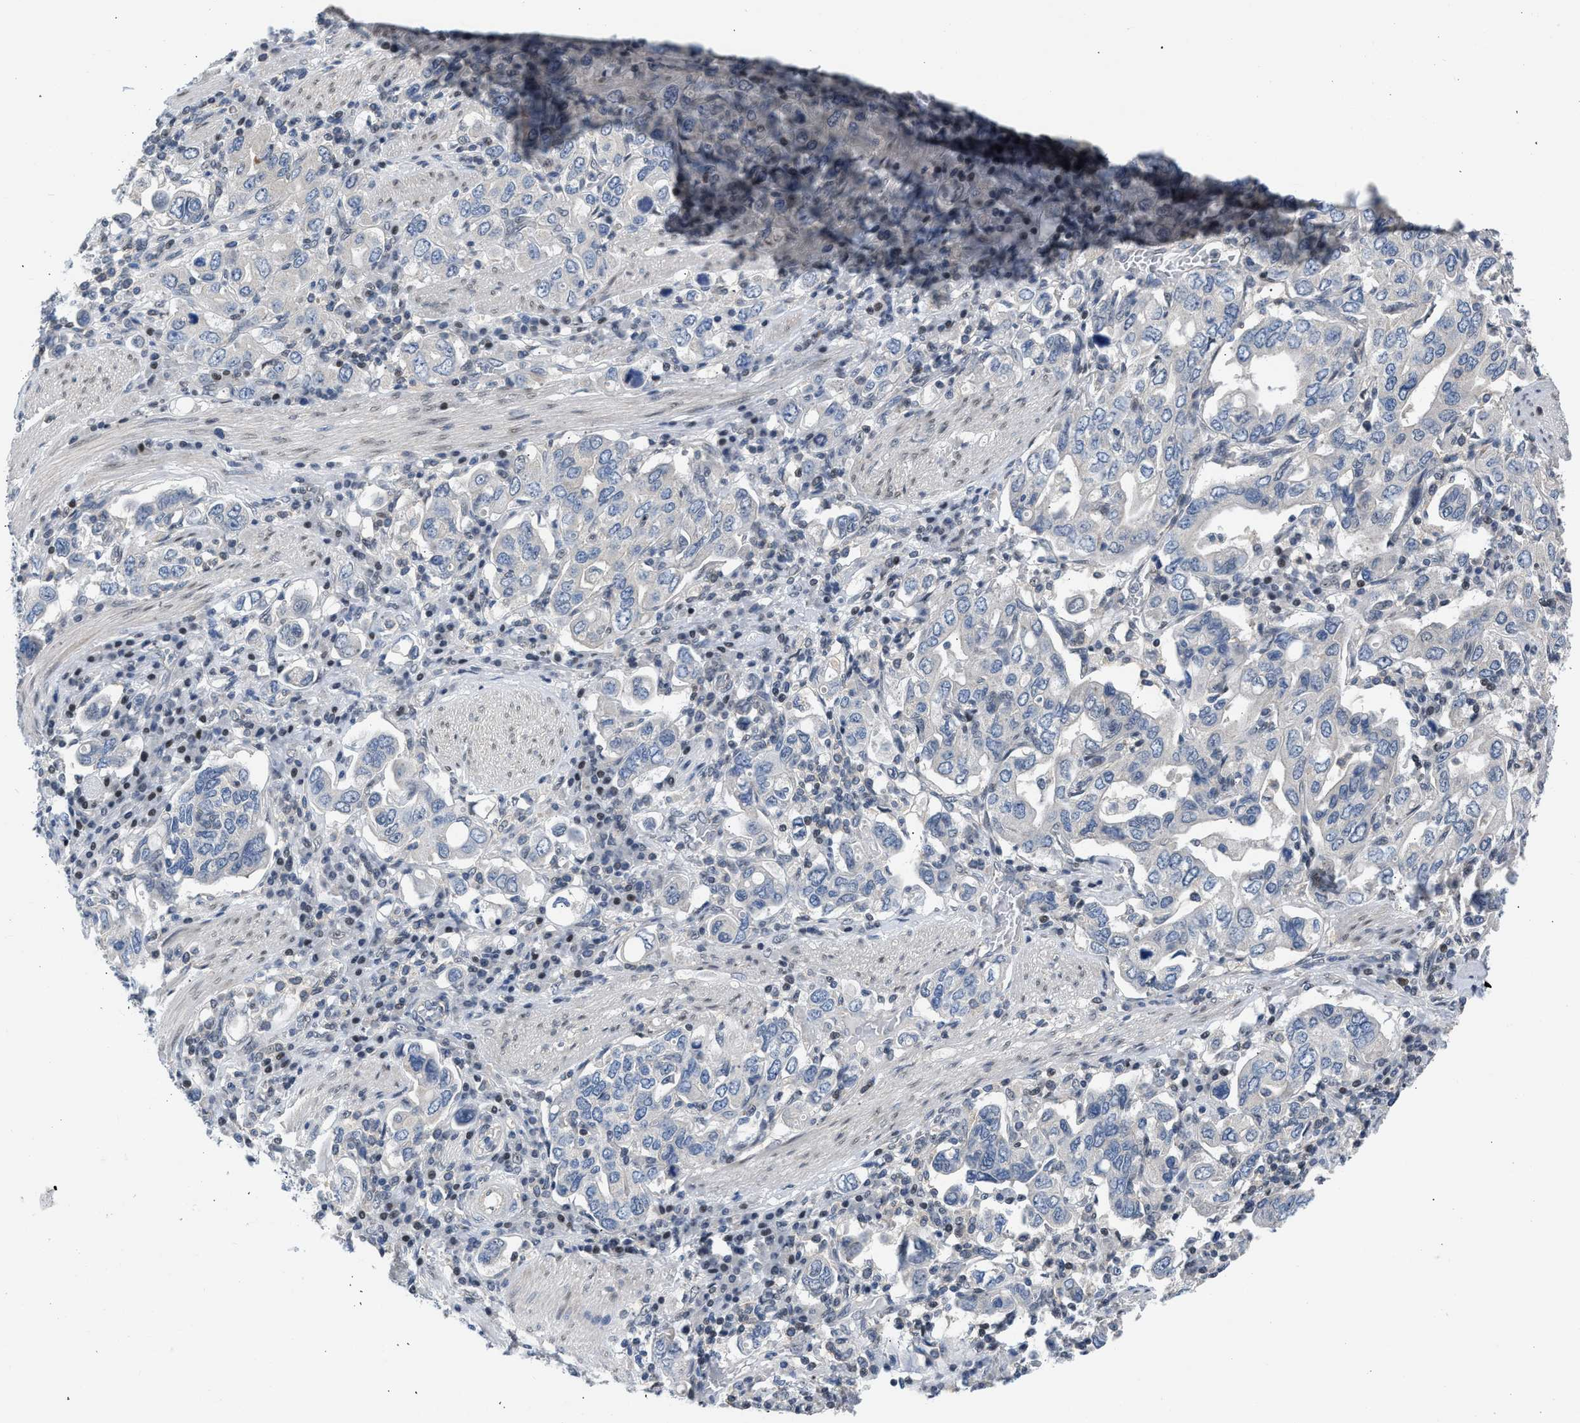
{"staining": {"intensity": "negative", "quantity": "none", "location": "none"}, "tissue": "stomach cancer", "cell_type": "Tumor cells", "image_type": "cancer", "snomed": [{"axis": "morphology", "description": "Adenocarcinoma, NOS"}, {"axis": "topography", "description": "Stomach, upper"}], "caption": "Immunohistochemistry photomicrograph of stomach cancer stained for a protein (brown), which demonstrates no expression in tumor cells.", "gene": "OLIG3", "patient": {"sex": "male", "age": 62}}